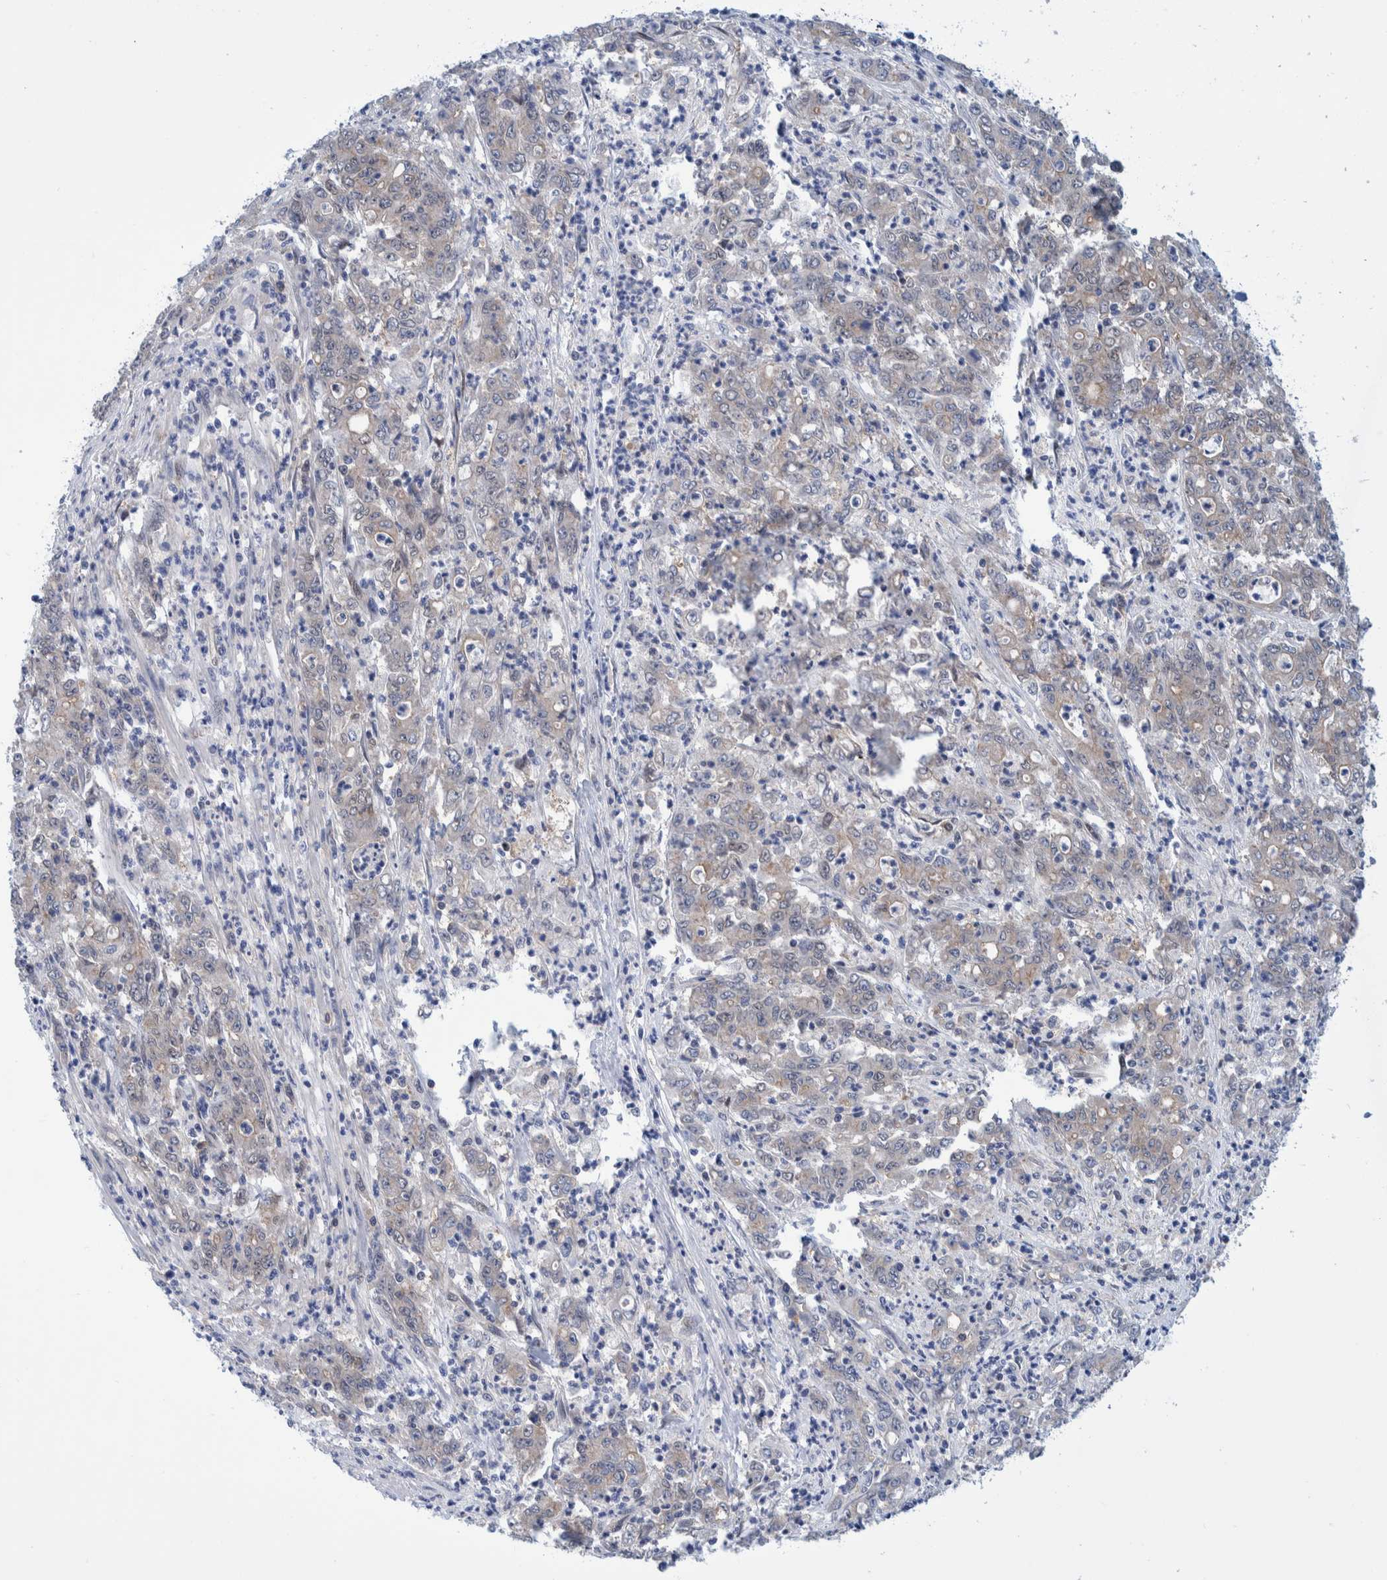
{"staining": {"intensity": "weak", "quantity": "25%-75%", "location": "cytoplasmic/membranous,nuclear"}, "tissue": "stomach cancer", "cell_type": "Tumor cells", "image_type": "cancer", "snomed": [{"axis": "morphology", "description": "Adenocarcinoma, NOS"}, {"axis": "topography", "description": "Stomach, lower"}], "caption": "Stomach adenocarcinoma stained with immunohistochemistry (IHC) demonstrates weak cytoplasmic/membranous and nuclear expression in about 25%-75% of tumor cells. The staining was performed using DAB (3,3'-diaminobenzidine) to visualize the protein expression in brown, while the nuclei were stained in blue with hematoxylin (Magnification: 20x).", "gene": "PFAS", "patient": {"sex": "female", "age": 71}}